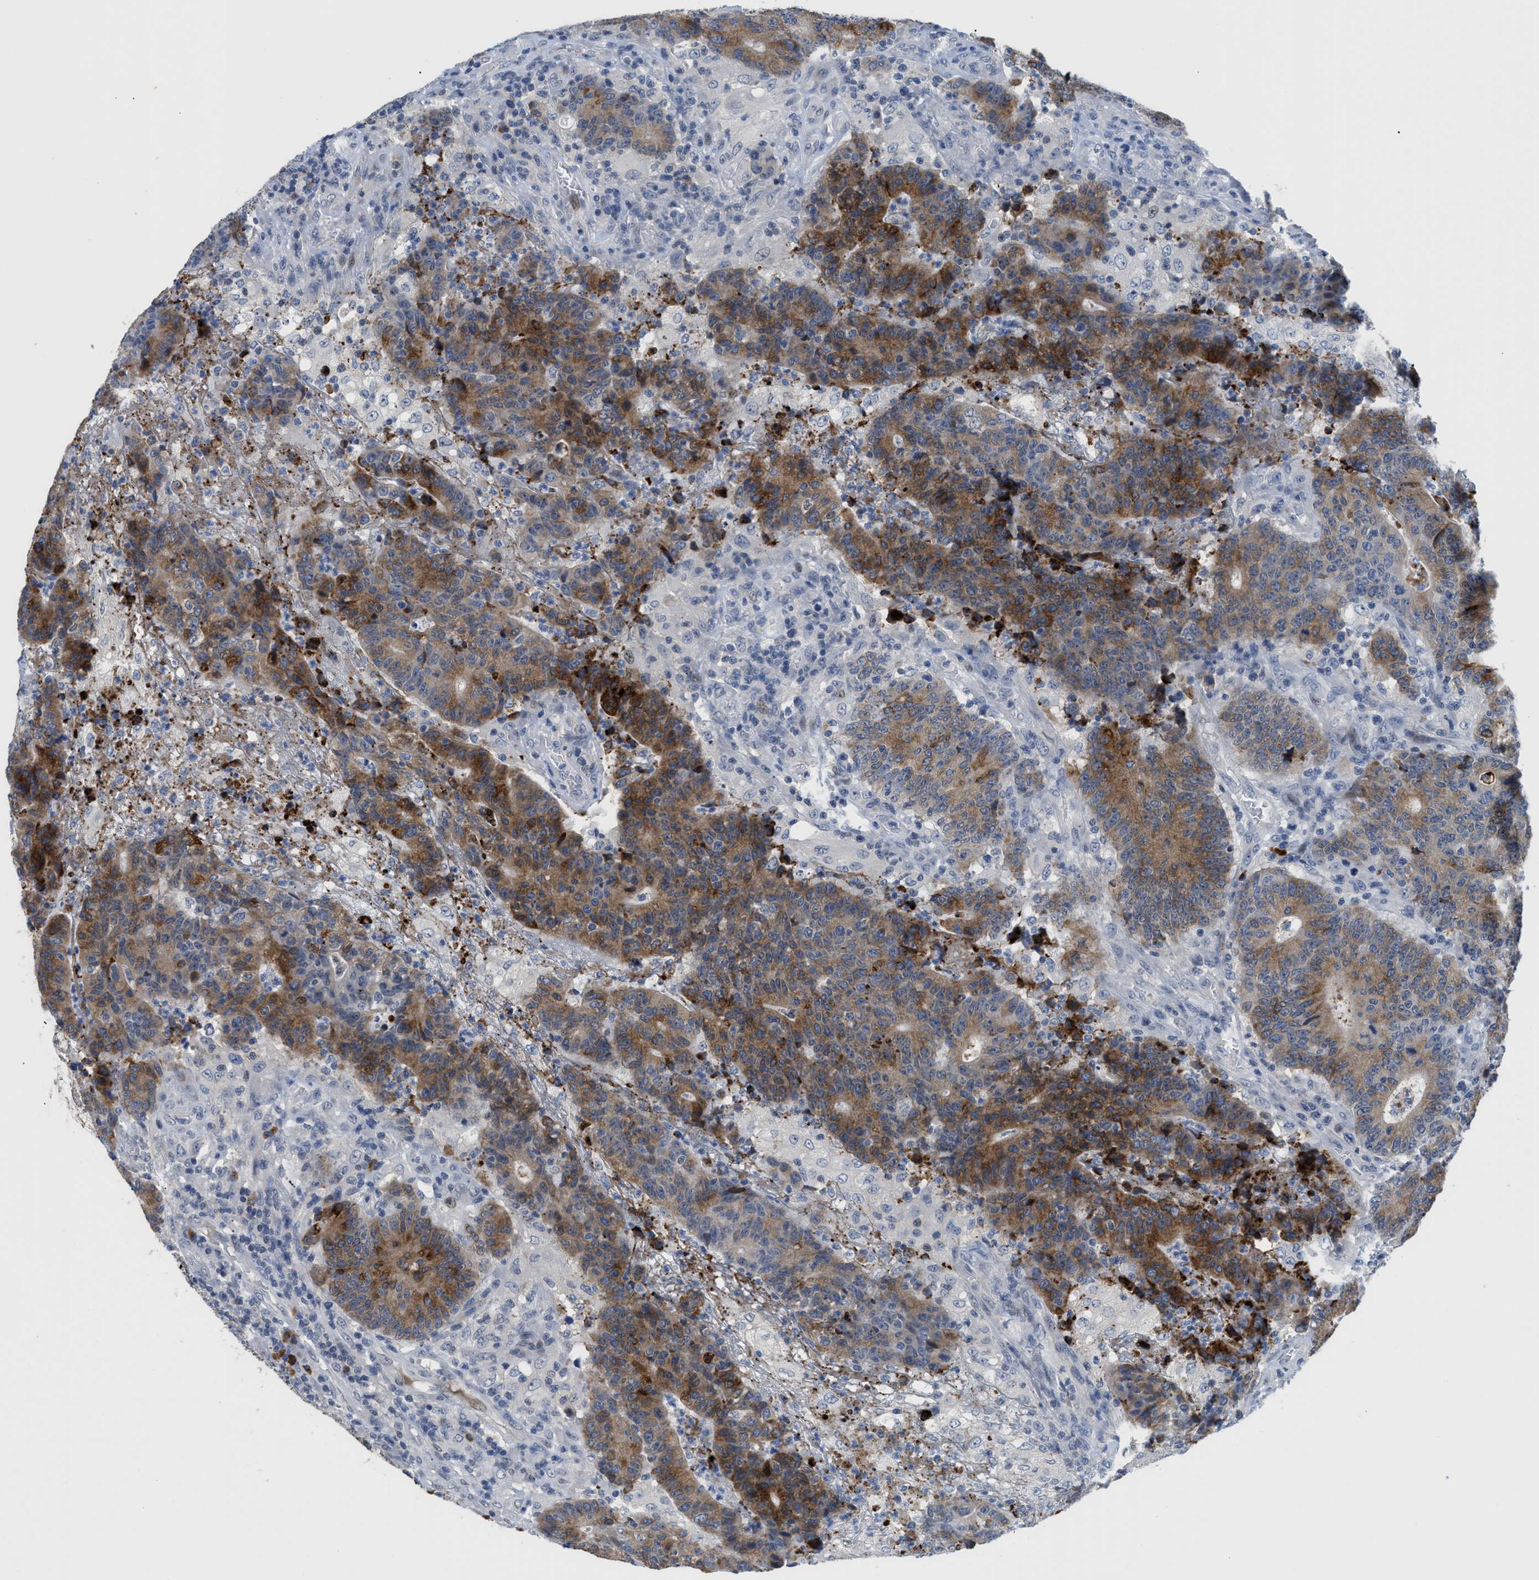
{"staining": {"intensity": "moderate", "quantity": ">75%", "location": "cytoplasmic/membranous"}, "tissue": "colorectal cancer", "cell_type": "Tumor cells", "image_type": "cancer", "snomed": [{"axis": "morphology", "description": "Normal tissue, NOS"}, {"axis": "morphology", "description": "Adenocarcinoma, NOS"}, {"axis": "topography", "description": "Colon"}], "caption": "Colorectal adenocarcinoma stained for a protein demonstrates moderate cytoplasmic/membranous positivity in tumor cells. The staining is performed using DAB (3,3'-diaminobenzidine) brown chromogen to label protein expression. The nuclei are counter-stained blue using hematoxylin.", "gene": "OR9K2", "patient": {"sex": "female", "age": 75}}